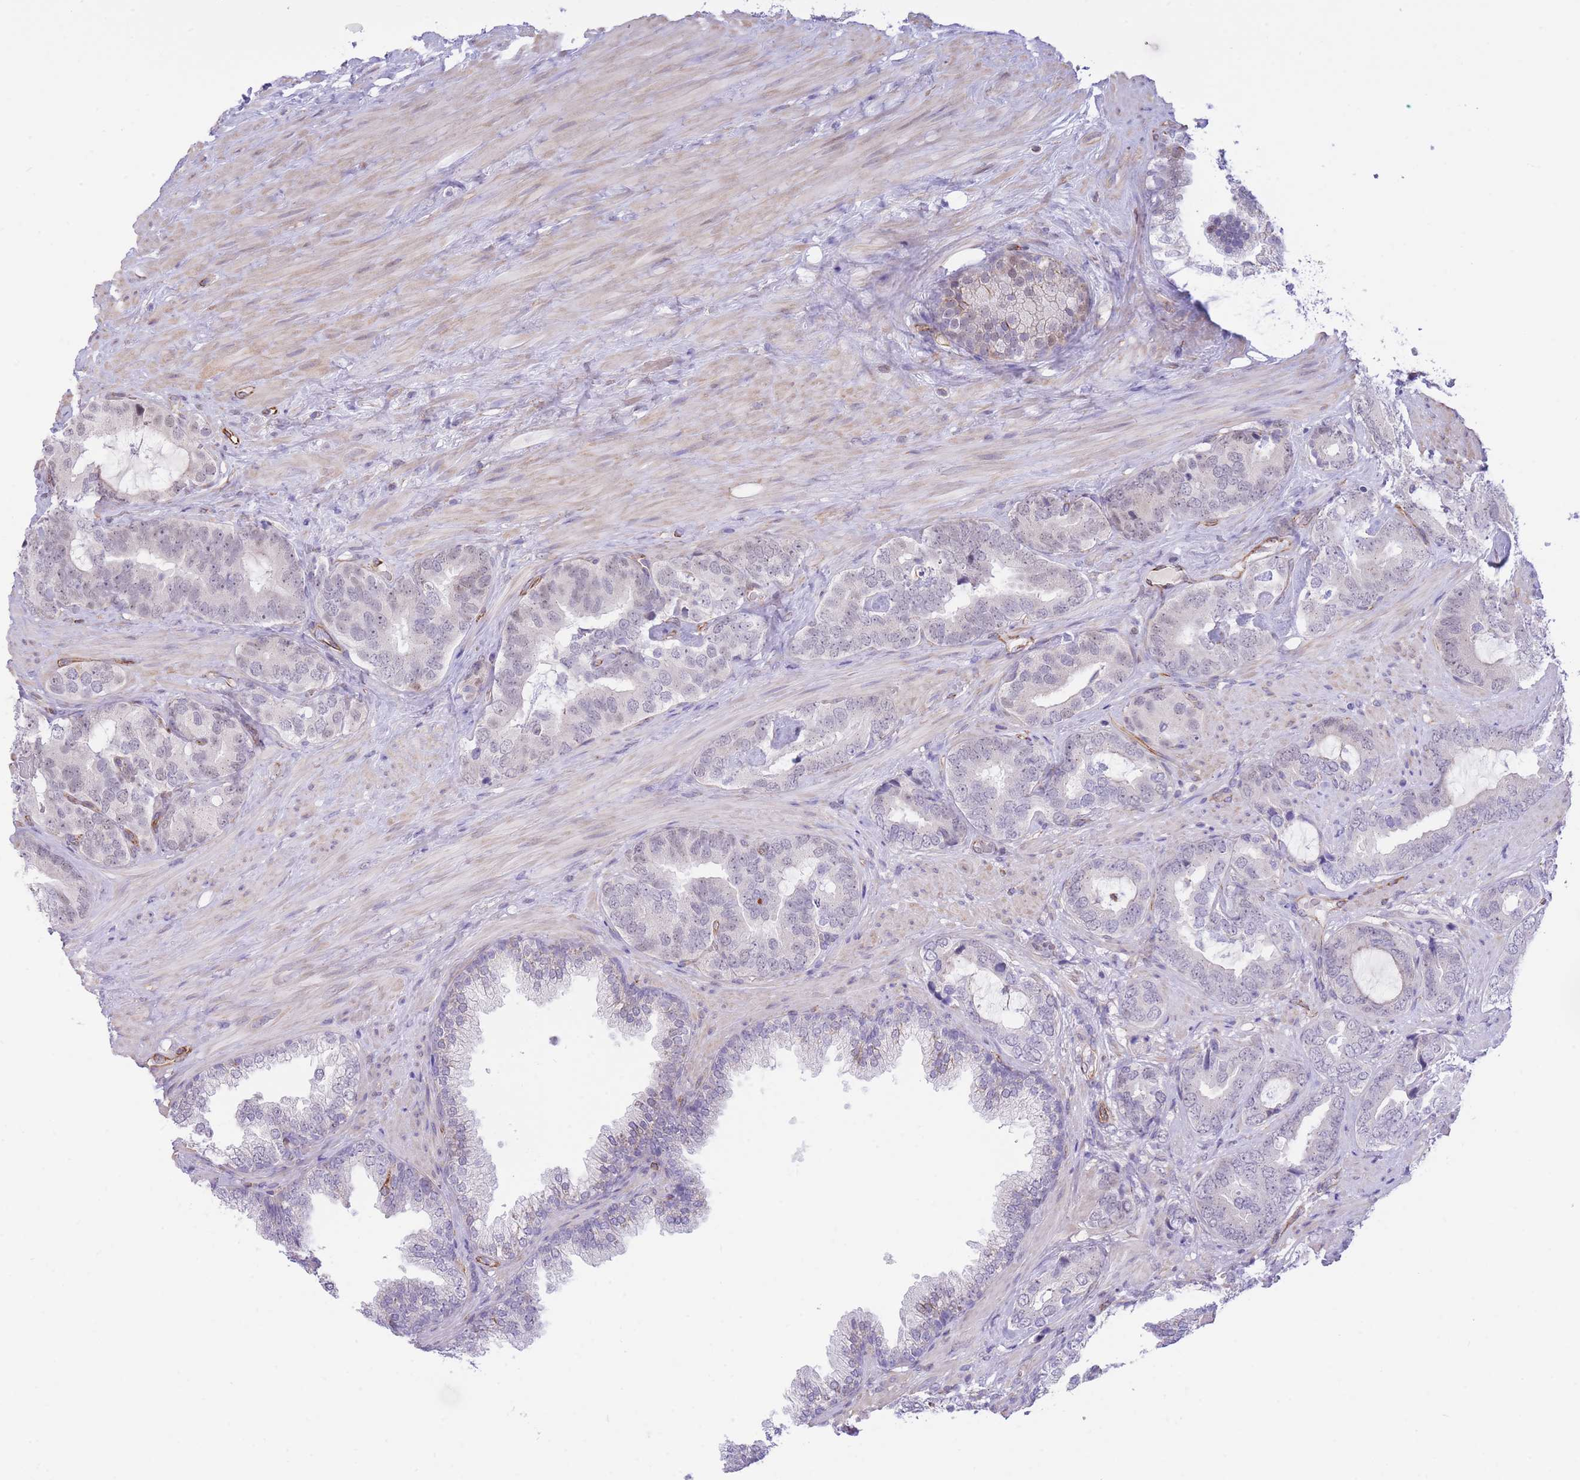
{"staining": {"intensity": "negative", "quantity": "none", "location": "none"}, "tissue": "prostate cancer", "cell_type": "Tumor cells", "image_type": "cancer", "snomed": [{"axis": "morphology", "description": "Adenocarcinoma, High grade"}, {"axis": "topography", "description": "Prostate"}], "caption": "This photomicrograph is of prostate cancer (high-grade adenocarcinoma) stained with immunohistochemistry to label a protein in brown with the nuclei are counter-stained blue. There is no staining in tumor cells.", "gene": "PSG8", "patient": {"sex": "male", "age": 71}}